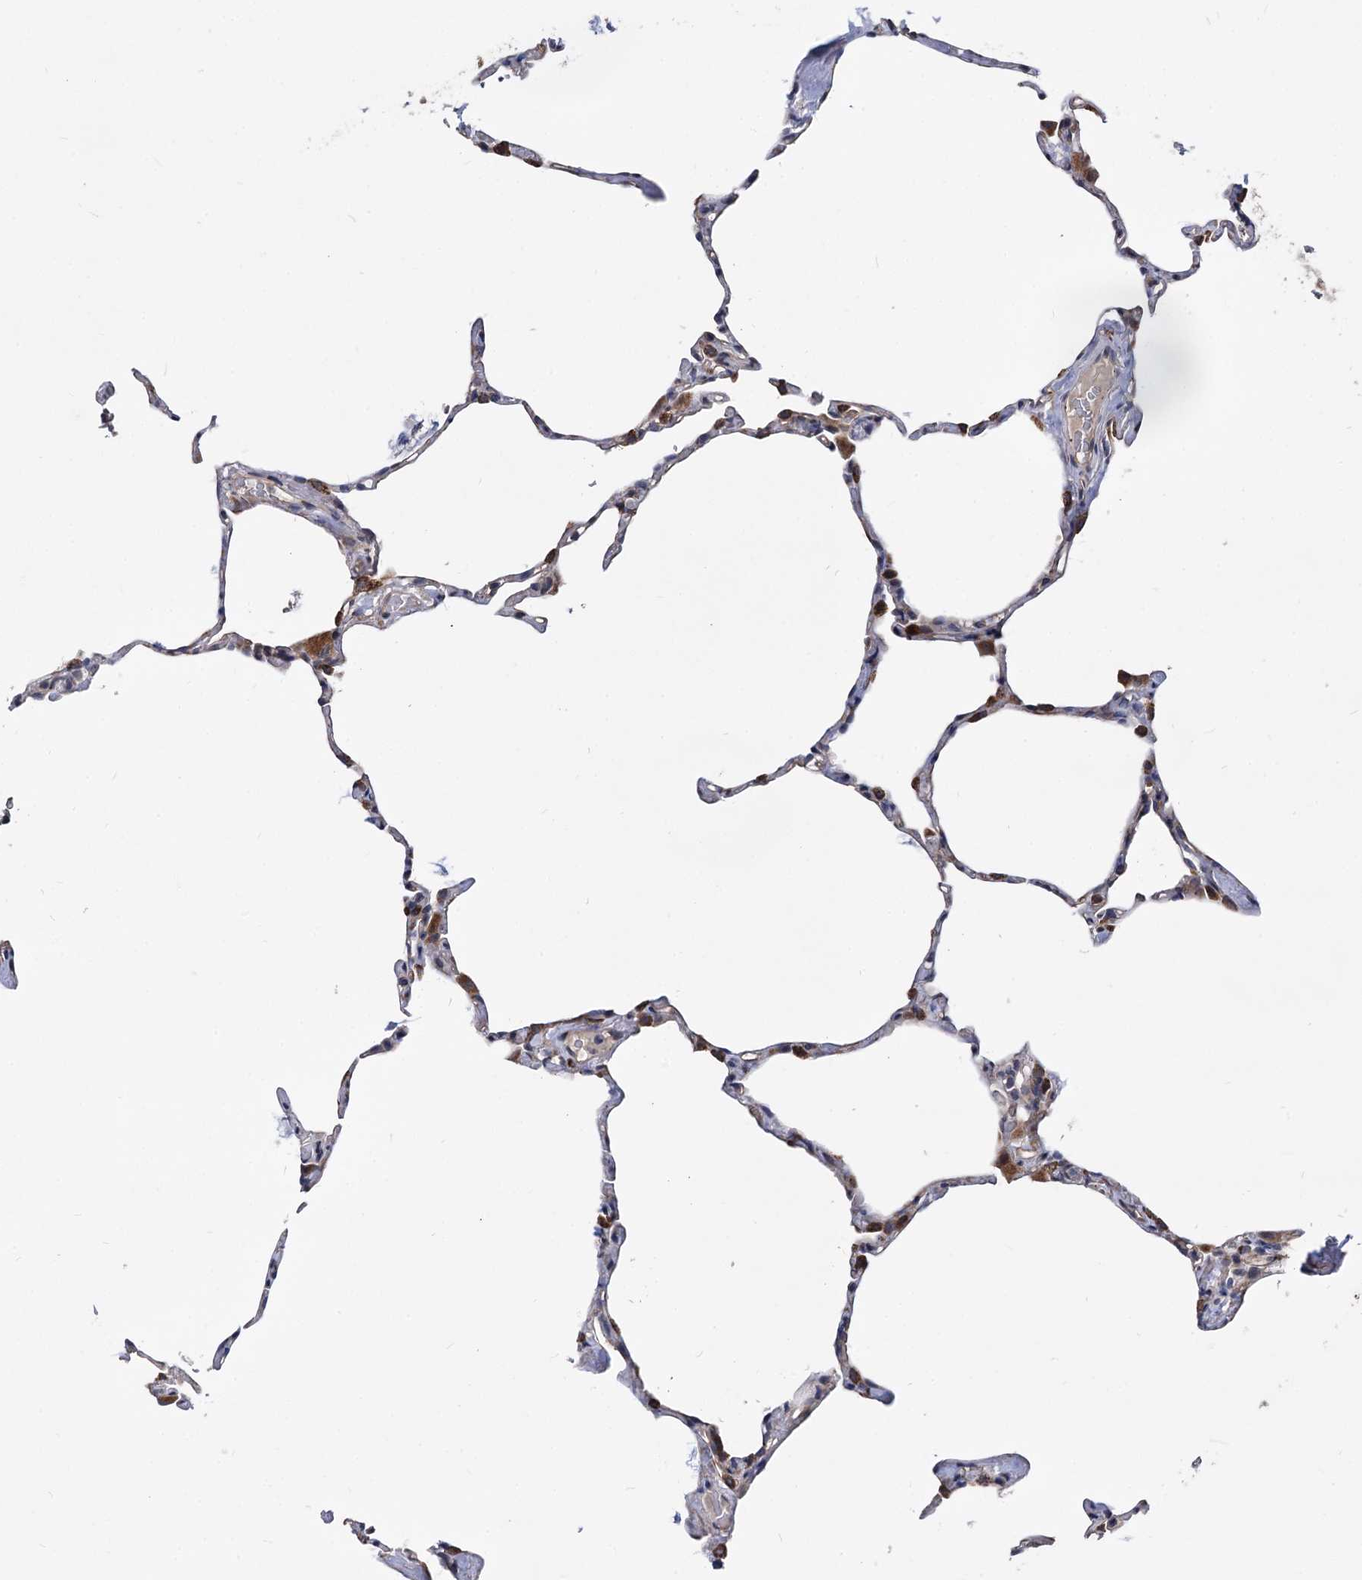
{"staining": {"intensity": "moderate", "quantity": "<25%", "location": "cytoplasmic/membranous"}, "tissue": "lung", "cell_type": "Alveolar cells", "image_type": "normal", "snomed": [{"axis": "morphology", "description": "Normal tissue, NOS"}, {"axis": "topography", "description": "Lung"}], "caption": "IHC (DAB (3,3'-diaminobenzidine)) staining of normal human lung demonstrates moderate cytoplasmic/membranous protein staining in approximately <25% of alveolar cells.", "gene": "SMAGP", "patient": {"sex": "male", "age": 65}}